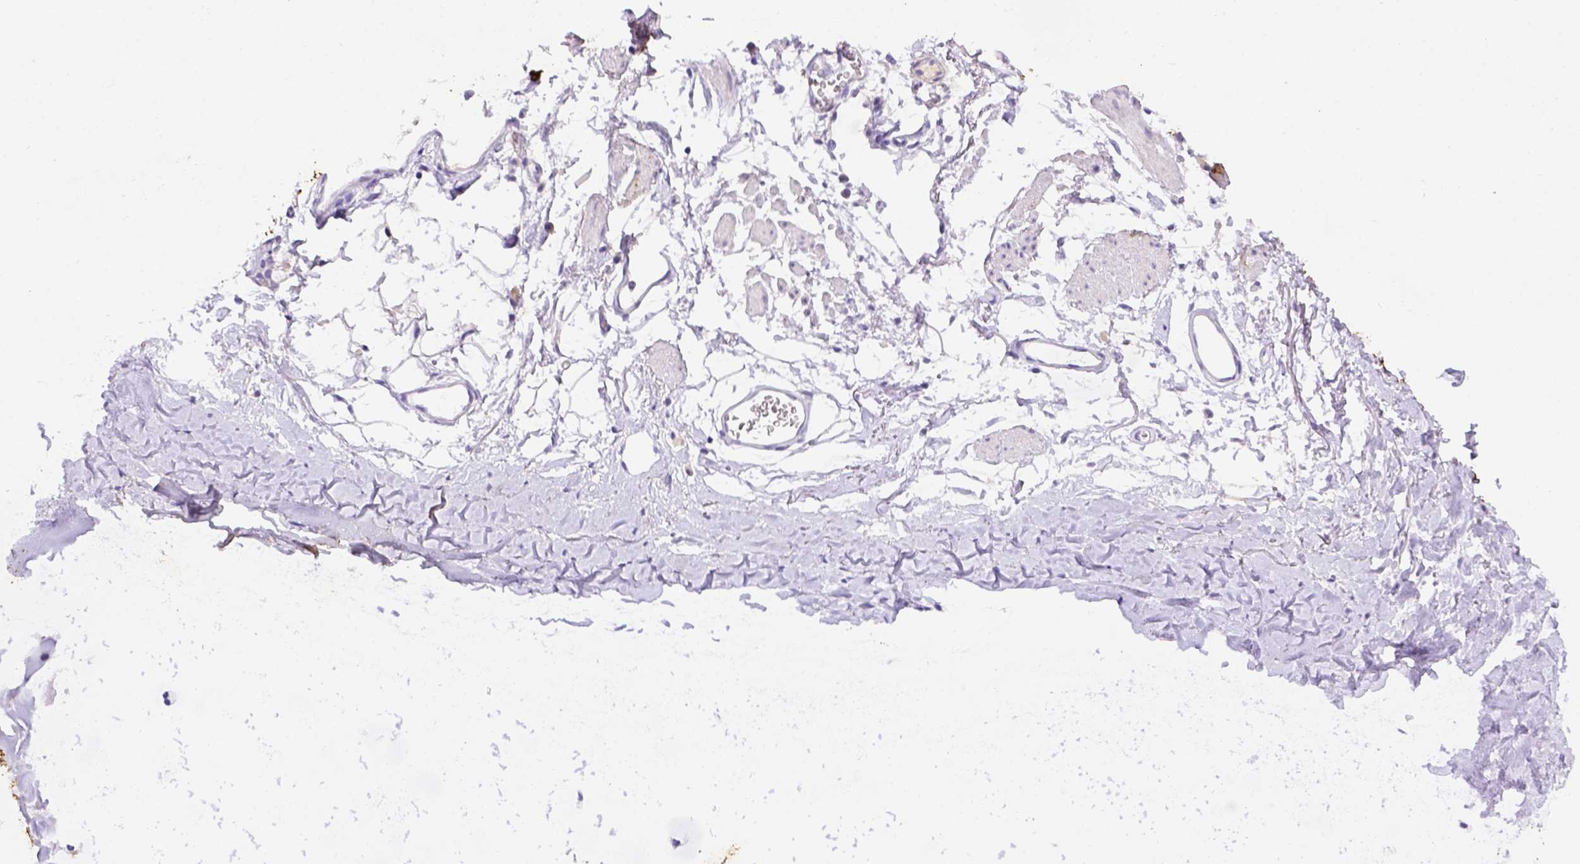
{"staining": {"intensity": "negative", "quantity": "none", "location": "none"}, "tissue": "adipose tissue", "cell_type": "Adipocytes", "image_type": "normal", "snomed": [{"axis": "morphology", "description": "Normal tissue, NOS"}, {"axis": "topography", "description": "Cartilage tissue"}, {"axis": "topography", "description": "Bronchus"}], "caption": "High power microscopy histopathology image of an IHC image of normal adipose tissue, revealing no significant staining in adipocytes.", "gene": "B3GAT1", "patient": {"sex": "female", "age": 79}}